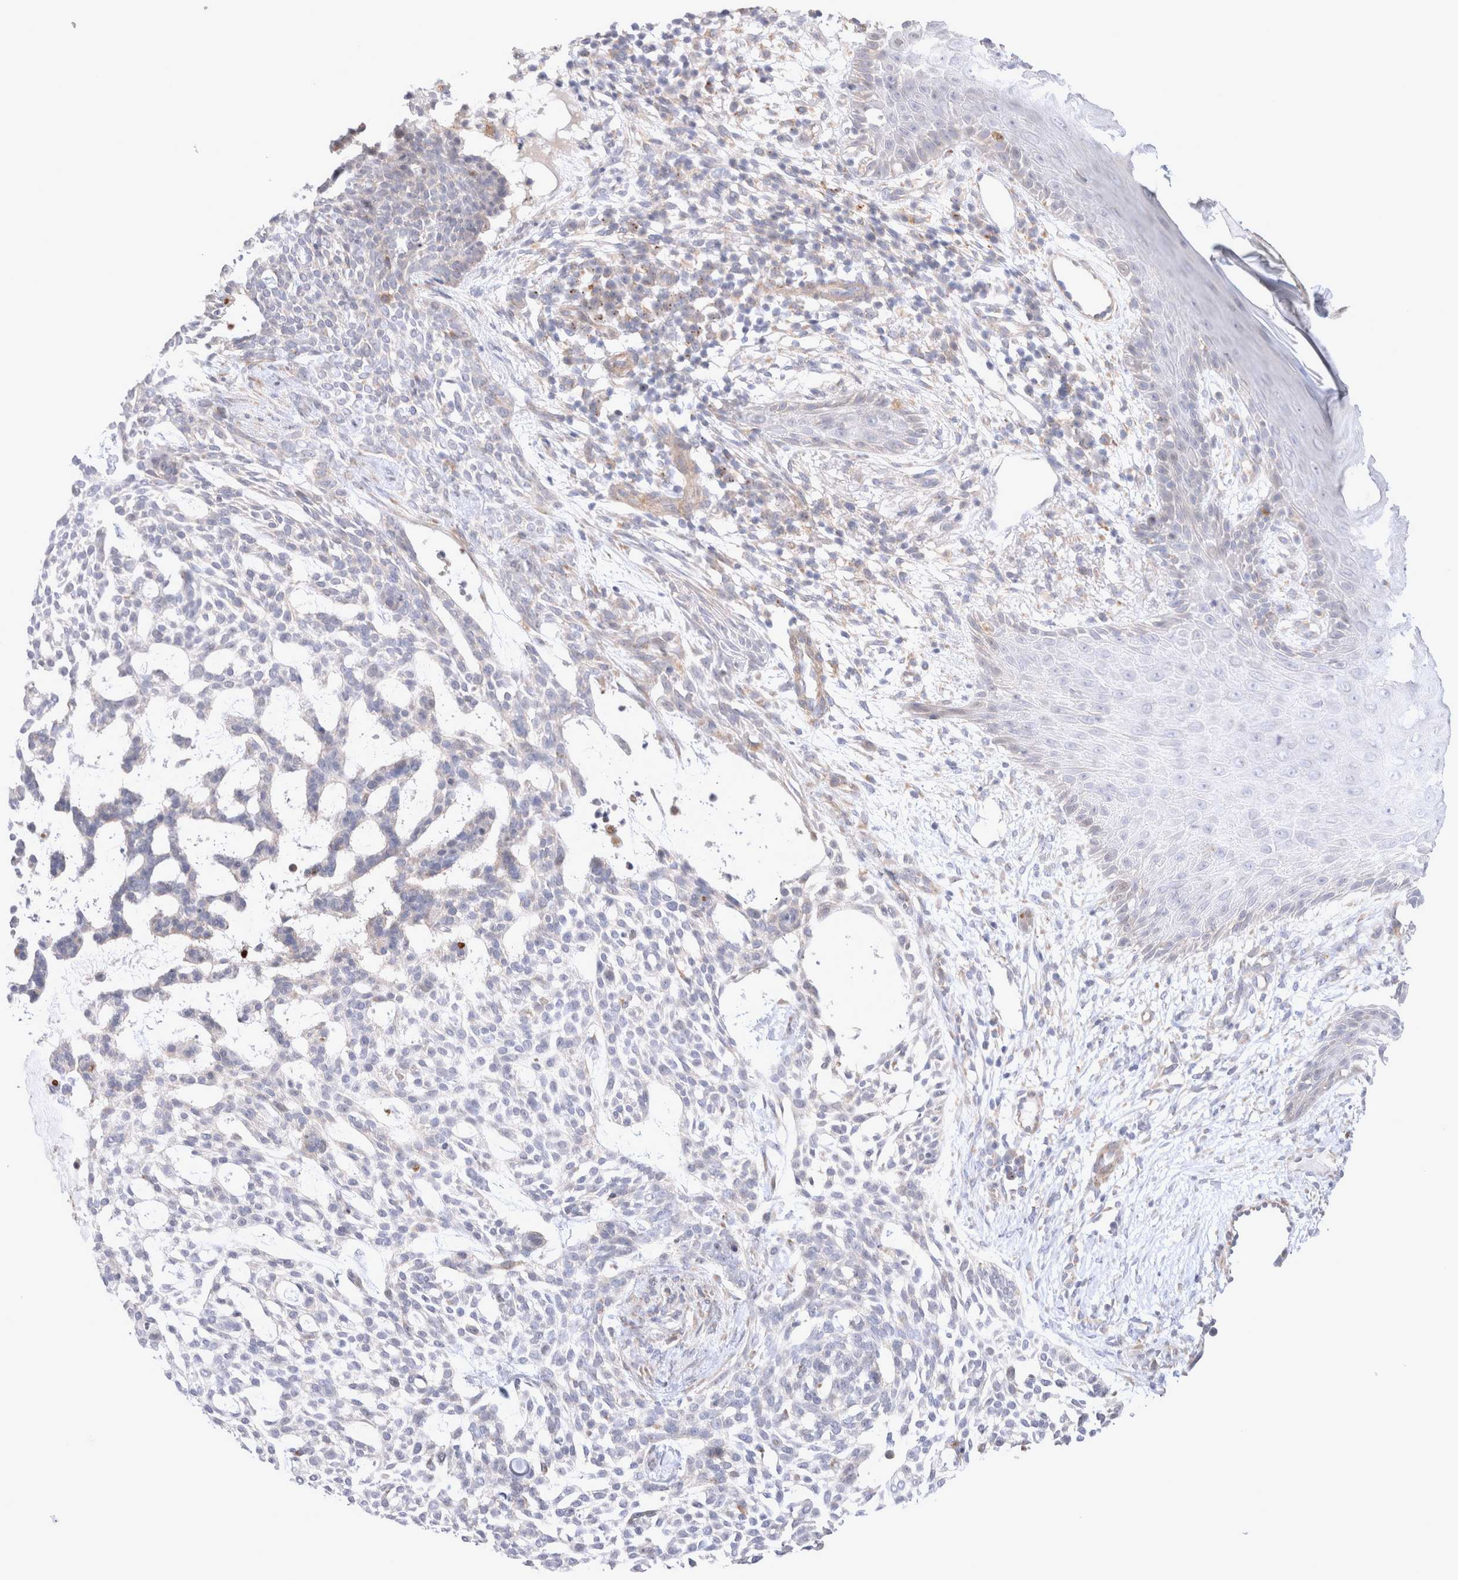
{"staining": {"intensity": "negative", "quantity": "none", "location": "none"}, "tissue": "skin cancer", "cell_type": "Tumor cells", "image_type": "cancer", "snomed": [{"axis": "morphology", "description": "Basal cell carcinoma"}, {"axis": "topography", "description": "Skin"}], "caption": "Immunohistochemistry of skin cancer shows no expression in tumor cells.", "gene": "NPC1", "patient": {"sex": "female", "age": 64}}